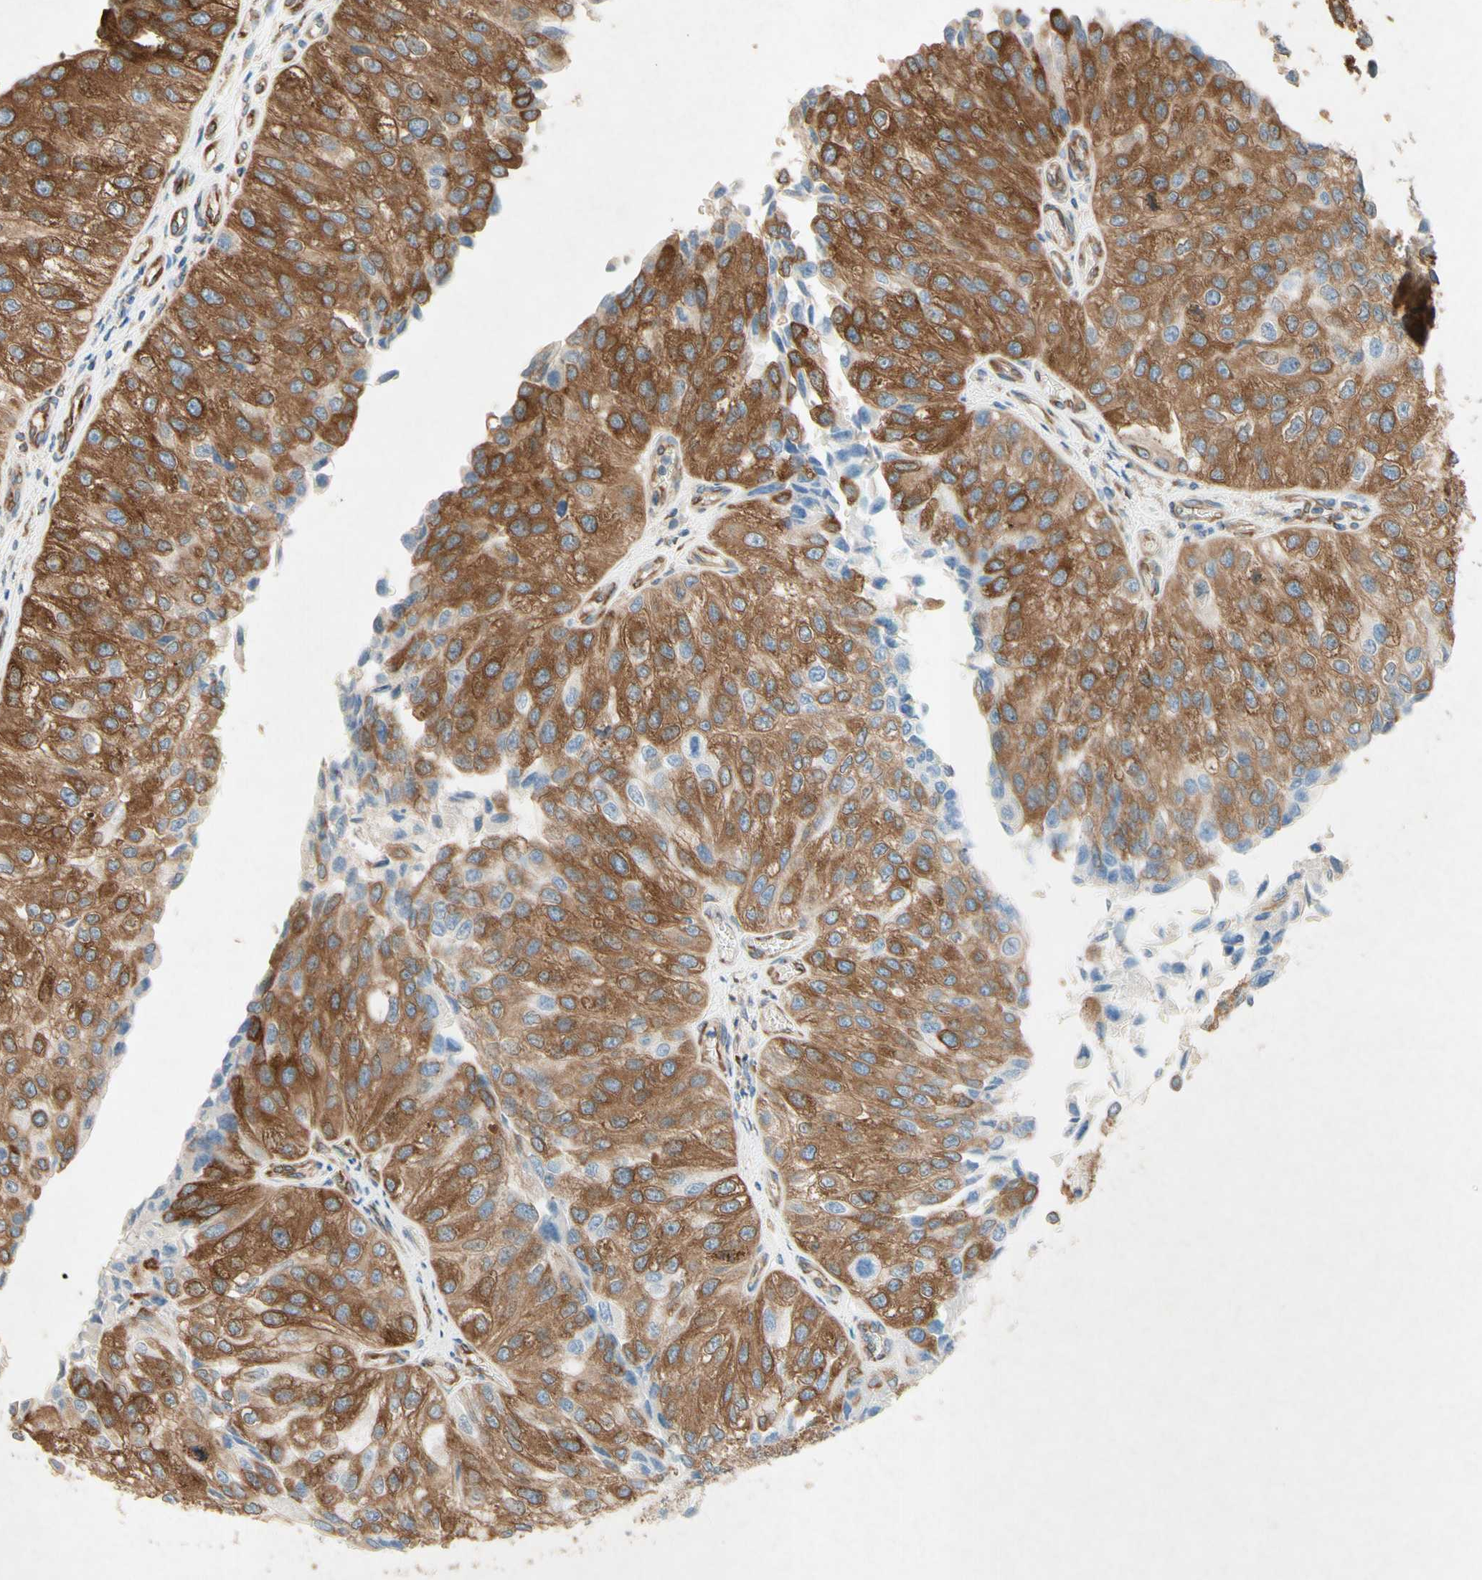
{"staining": {"intensity": "strong", "quantity": ">75%", "location": "cytoplasmic/membranous"}, "tissue": "urothelial cancer", "cell_type": "Tumor cells", "image_type": "cancer", "snomed": [{"axis": "morphology", "description": "Urothelial carcinoma, High grade"}, {"axis": "topography", "description": "Kidney"}, {"axis": "topography", "description": "Urinary bladder"}], "caption": "Protein staining displays strong cytoplasmic/membranous staining in about >75% of tumor cells in urothelial carcinoma (high-grade).", "gene": "PABPC1", "patient": {"sex": "male", "age": 77}}